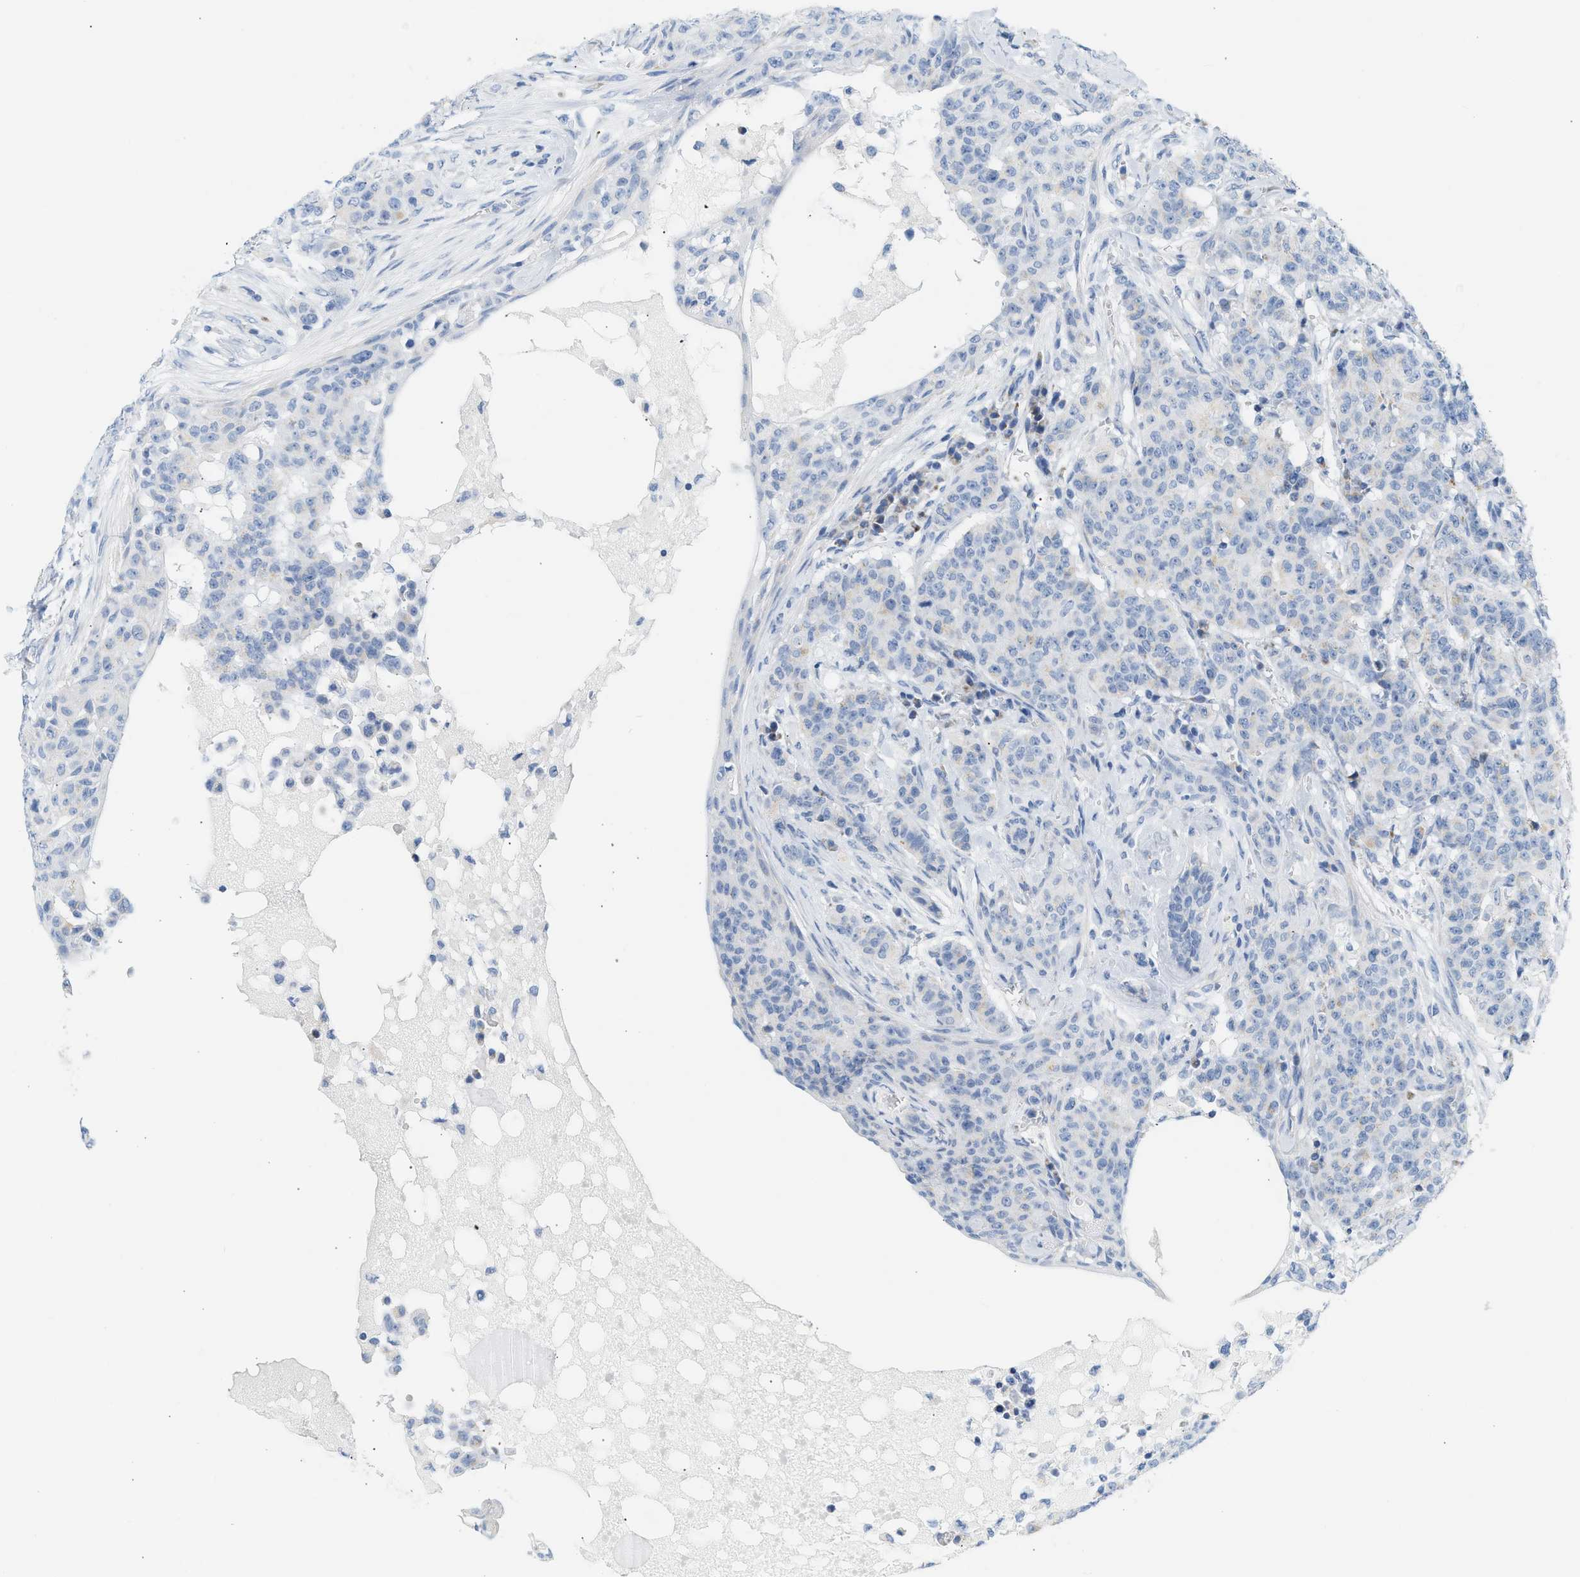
{"staining": {"intensity": "negative", "quantity": "none", "location": "none"}, "tissue": "breast cancer", "cell_type": "Tumor cells", "image_type": "cancer", "snomed": [{"axis": "morphology", "description": "Normal tissue, NOS"}, {"axis": "morphology", "description": "Duct carcinoma"}, {"axis": "topography", "description": "Breast"}], "caption": "The photomicrograph exhibits no significant expression in tumor cells of intraductal carcinoma (breast).", "gene": "NDUFS8", "patient": {"sex": "female", "age": 40}}